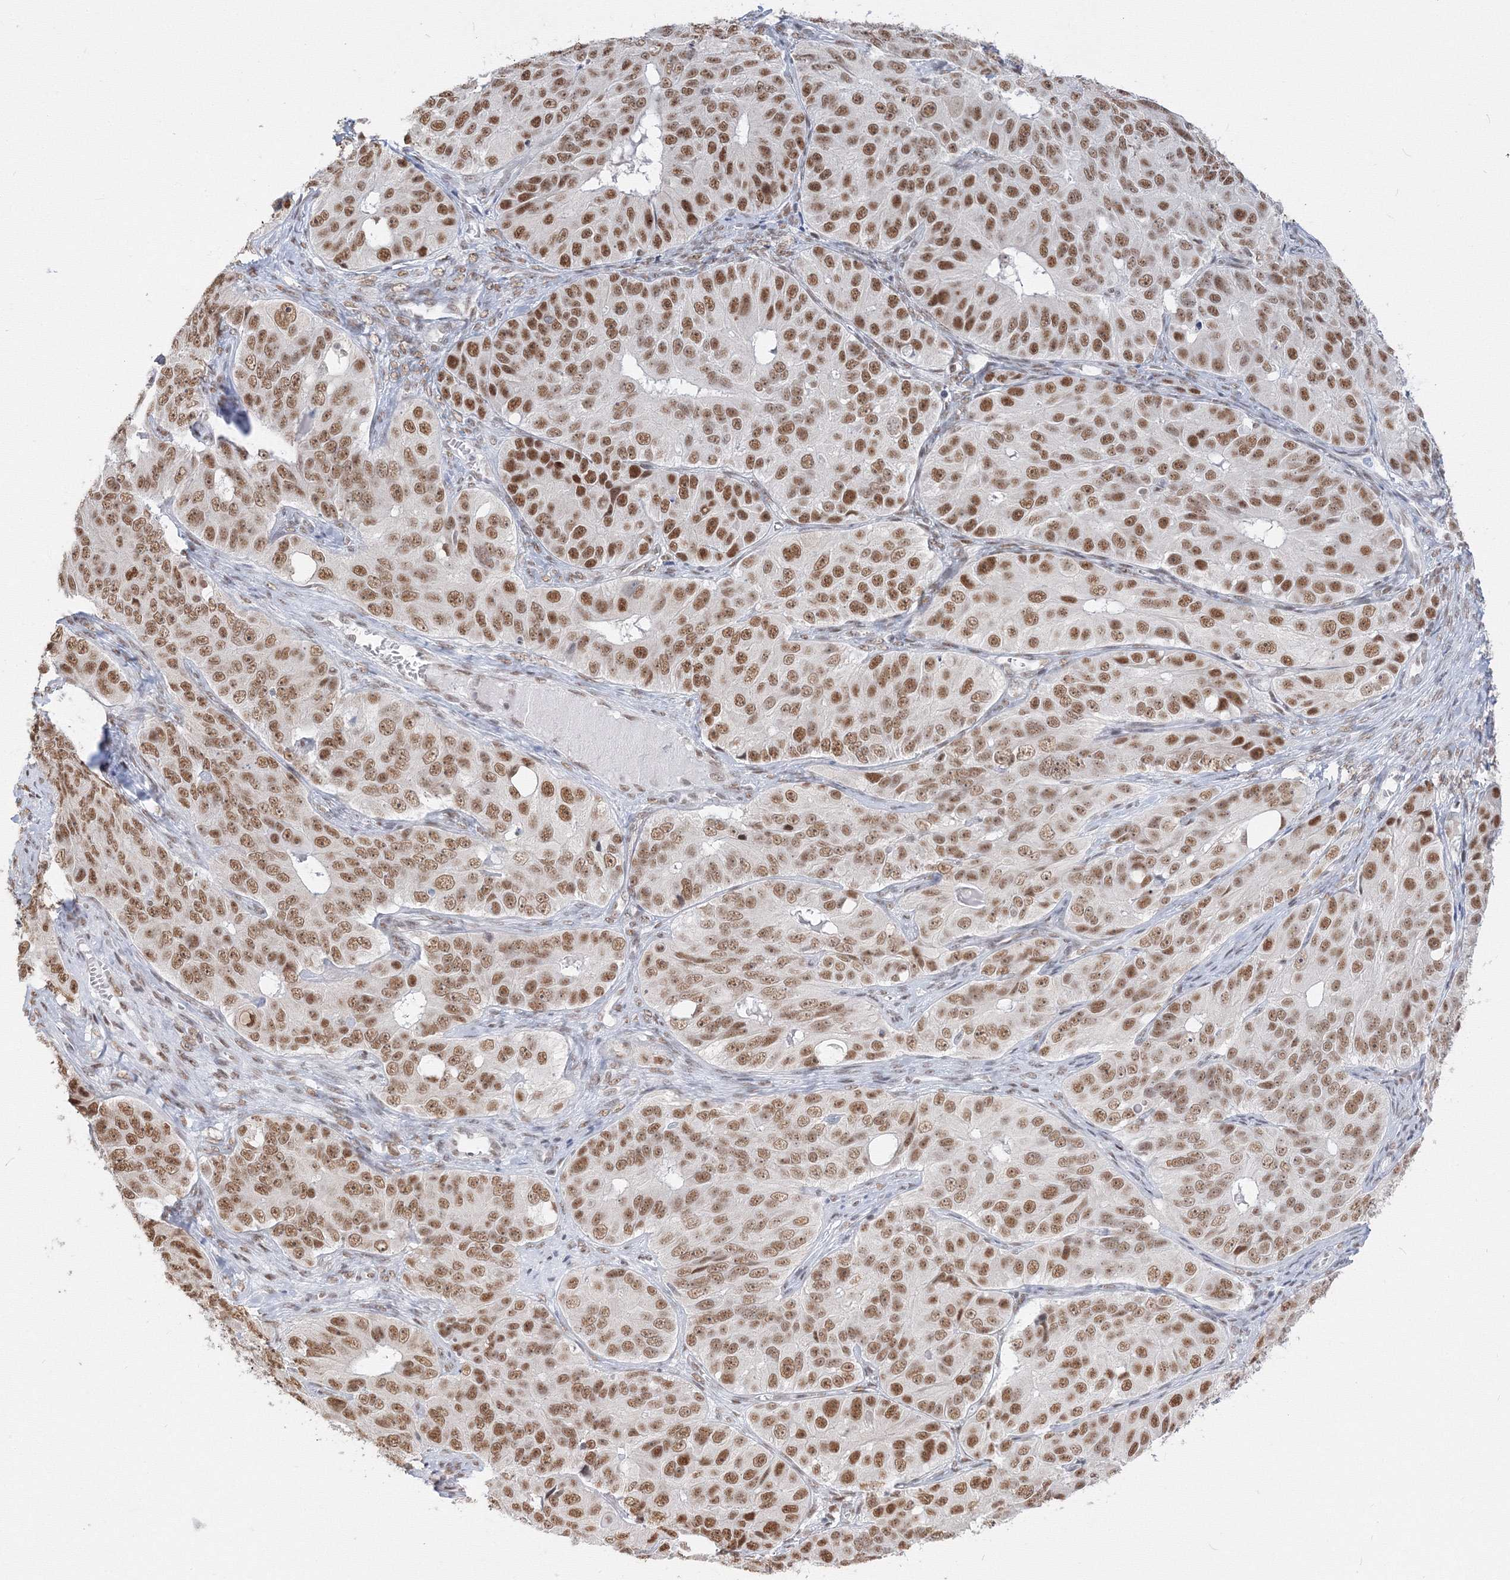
{"staining": {"intensity": "moderate", "quantity": ">75%", "location": "nuclear"}, "tissue": "ovarian cancer", "cell_type": "Tumor cells", "image_type": "cancer", "snomed": [{"axis": "morphology", "description": "Carcinoma, endometroid"}, {"axis": "topography", "description": "Ovary"}], "caption": "Tumor cells exhibit moderate nuclear expression in approximately >75% of cells in endometroid carcinoma (ovarian). Using DAB (3,3'-diaminobenzidine) (brown) and hematoxylin (blue) stains, captured at high magnification using brightfield microscopy.", "gene": "PPP4R2", "patient": {"sex": "female", "age": 51}}